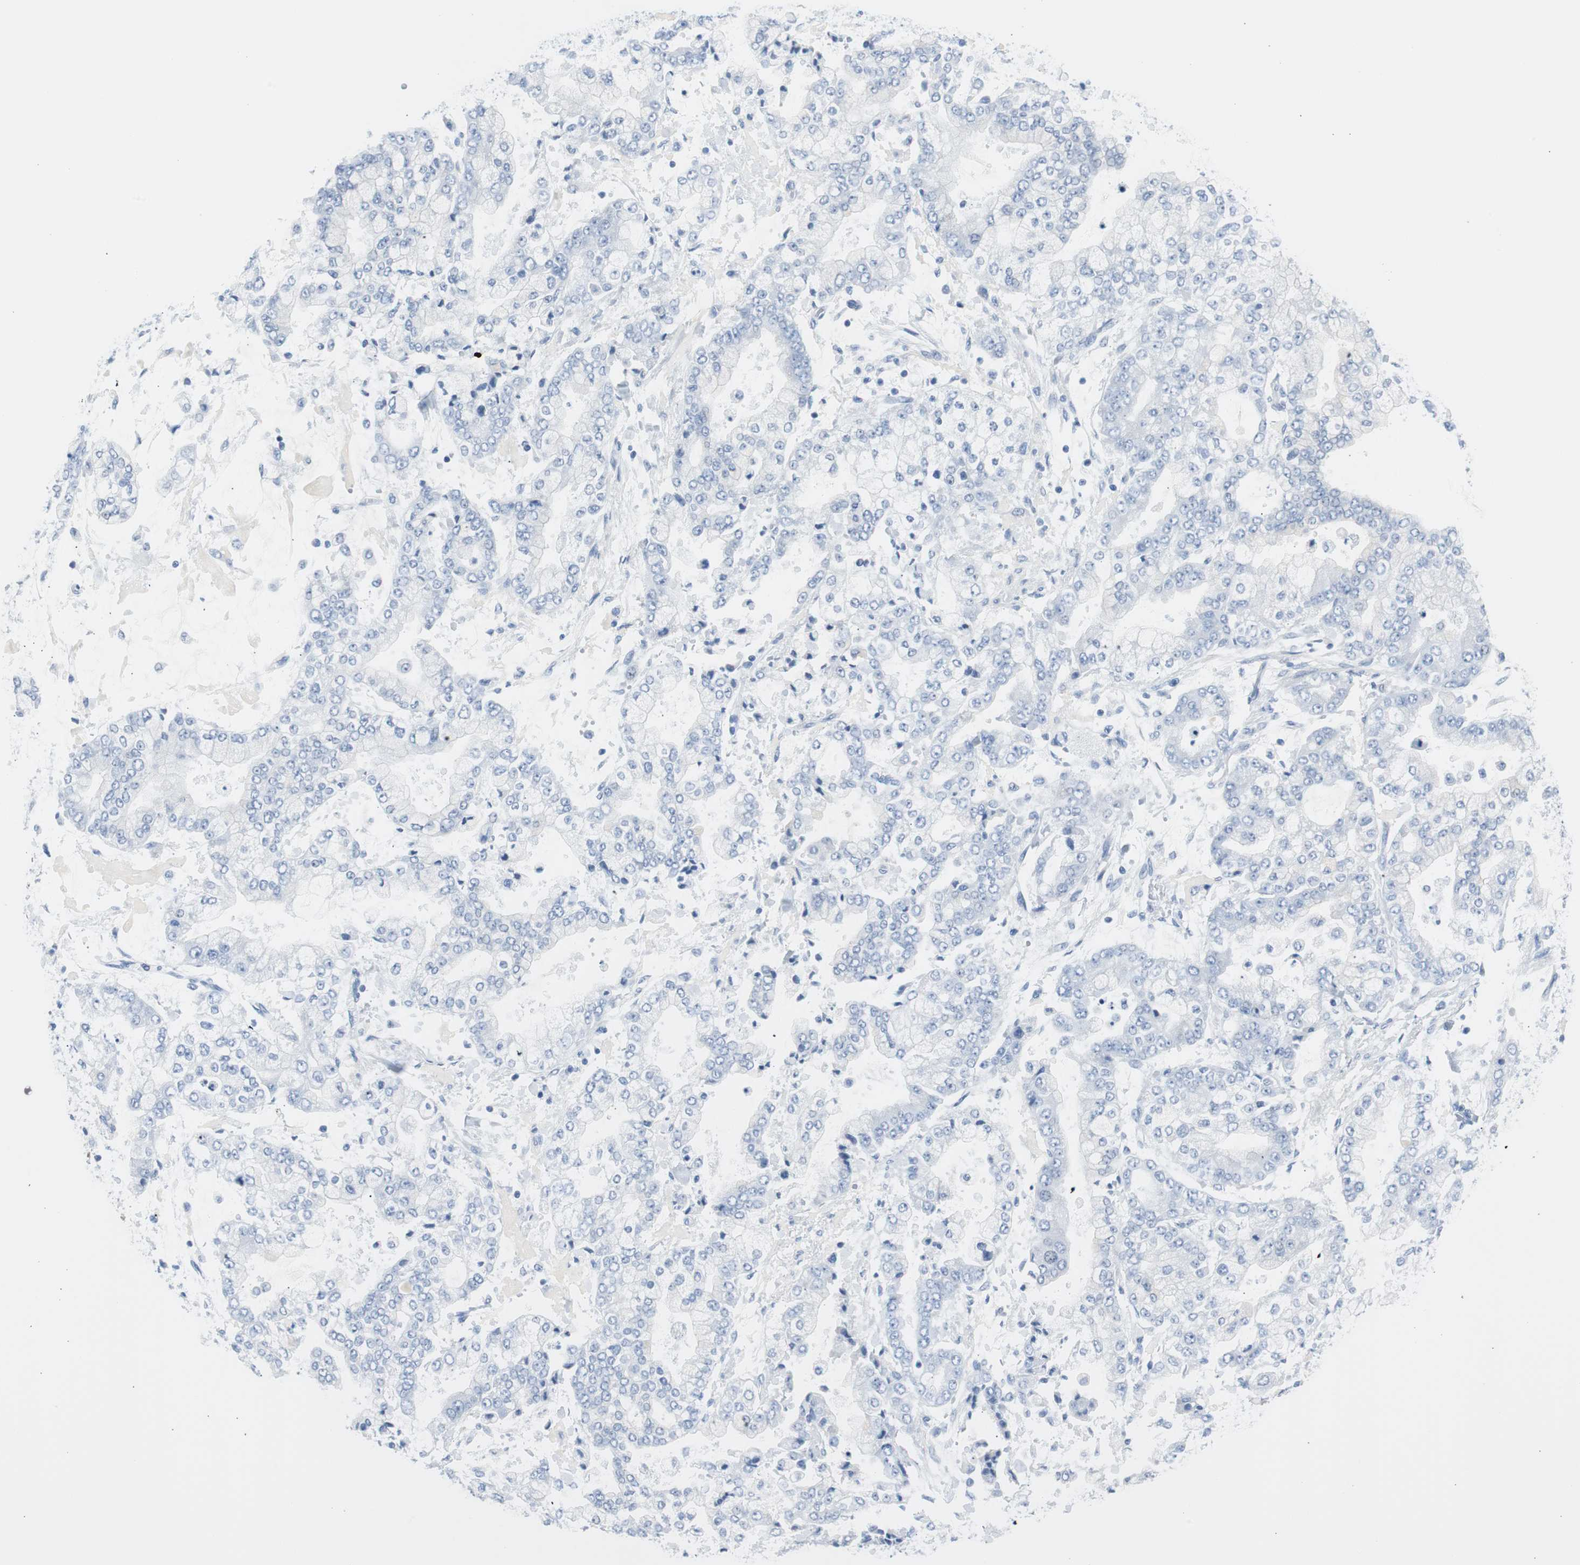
{"staining": {"intensity": "negative", "quantity": "none", "location": "none"}, "tissue": "stomach cancer", "cell_type": "Tumor cells", "image_type": "cancer", "snomed": [{"axis": "morphology", "description": "Adenocarcinoma, NOS"}, {"axis": "topography", "description": "Stomach"}], "caption": "IHC of stomach adenocarcinoma reveals no expression in tumor cells. The staining was performed using DAB to visualize the protein expression in brown, while the nuclei were stained in blue with hematoxylin (Magnification: 20x).", "gene": "S100A7", "patient": {"sex": "male", "age": 76}}